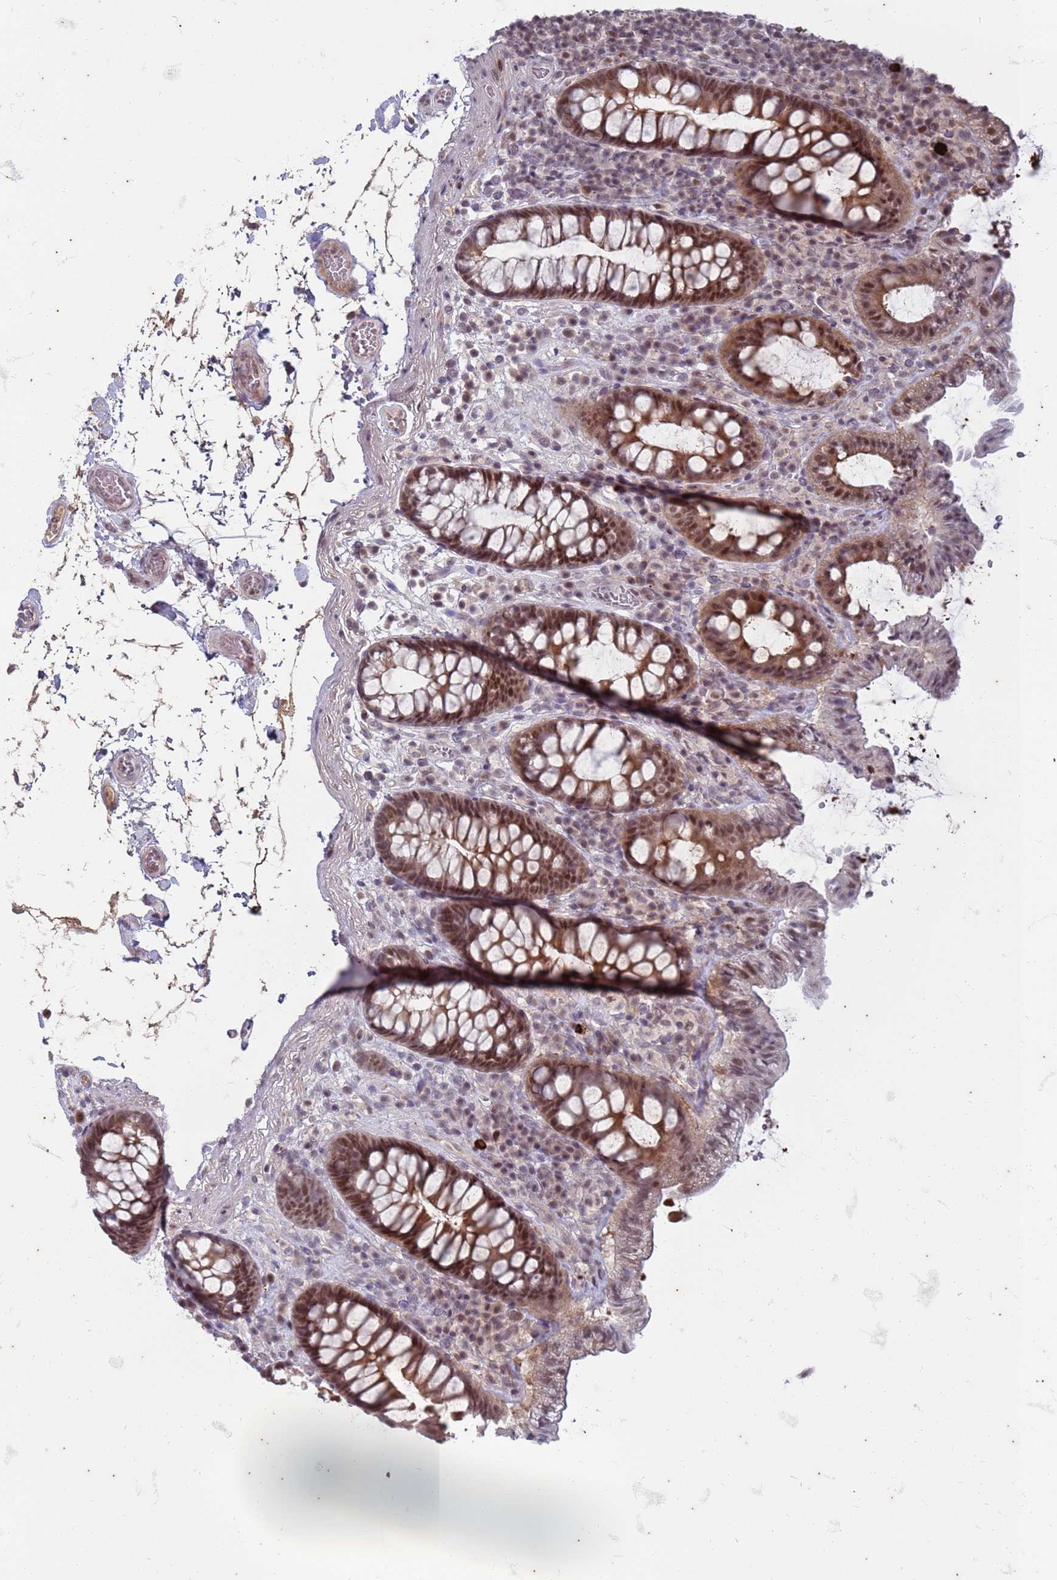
{"staining": {"intensity": "moderate", "quantity": ">75%", "location": "nuclear"}, "tissue": "colon", "cell_type": "Endothelial cells", "image_type": "normal", "snomed": [{"axis": "morphology", "description": "Normal tissue, NOS"}, {"axis": "topography", "description": "Colon"}], "caption": "Colon stained for a protein displays moderate nuclear positivity in endothelial cells. The protein of interest is stained brown, and the nuclei are stained in blue (DAB IHC with brightfield microscopy, high magnification).", "gene": "TRMT6", "patient": {"sex": "male", "age": 84}}